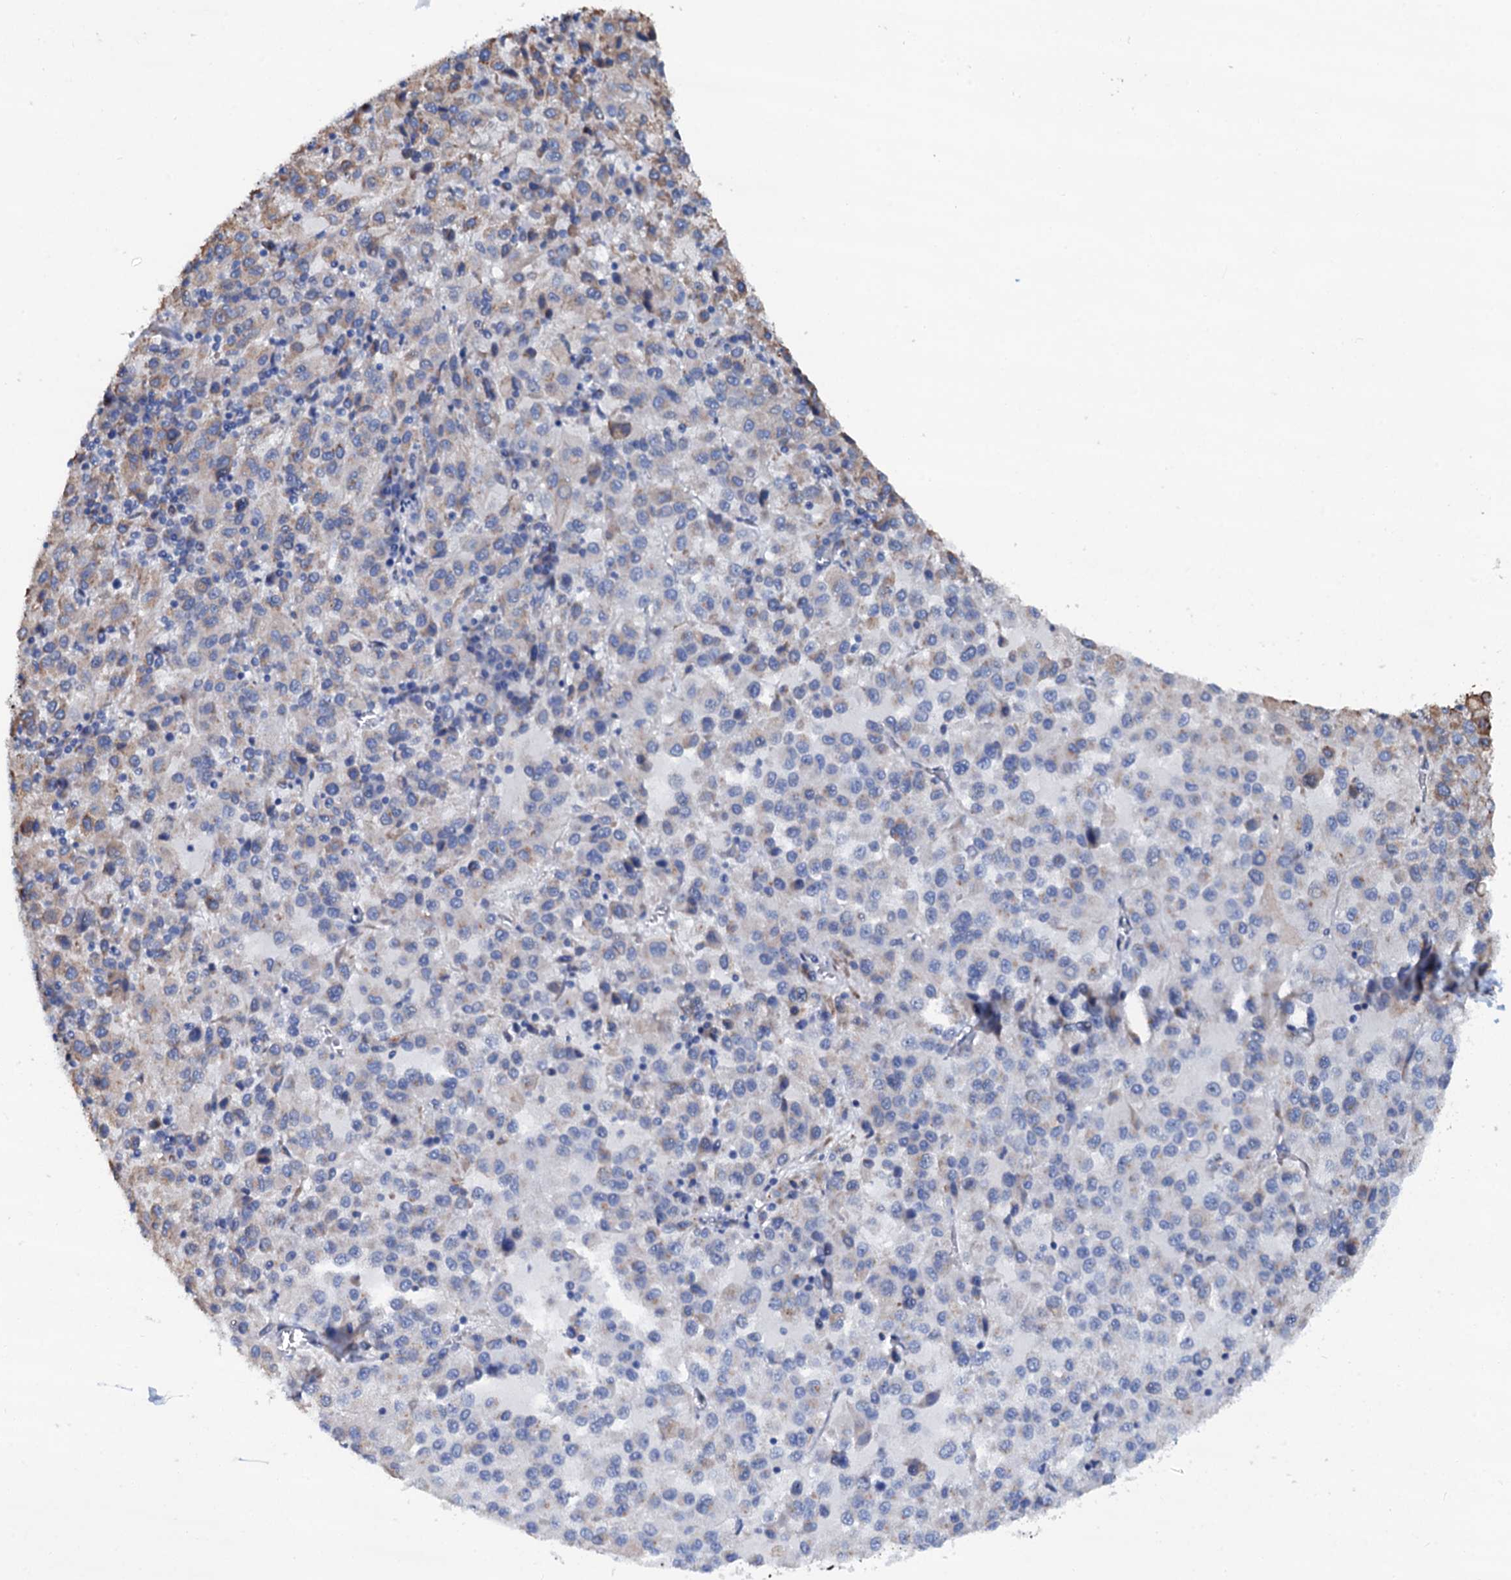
{"staining": {"intensity": "weak", "quantity": "<25%", "location": "cytoplasmic/membranous"}, "tissue": "melanoma", "cell_type": "Tumor cells", "image_type": "cancer", "snomed": [{"axis": "morphology", "description": "Malignant melanoma, Metastatic site"}, {"axis": "topography", "description": "Lung"}], "caption": "Tumor cells show no significant protein staining in melanoma.", "gene": "AKAP3", "patient": {"sex": "male", "age": 64}}